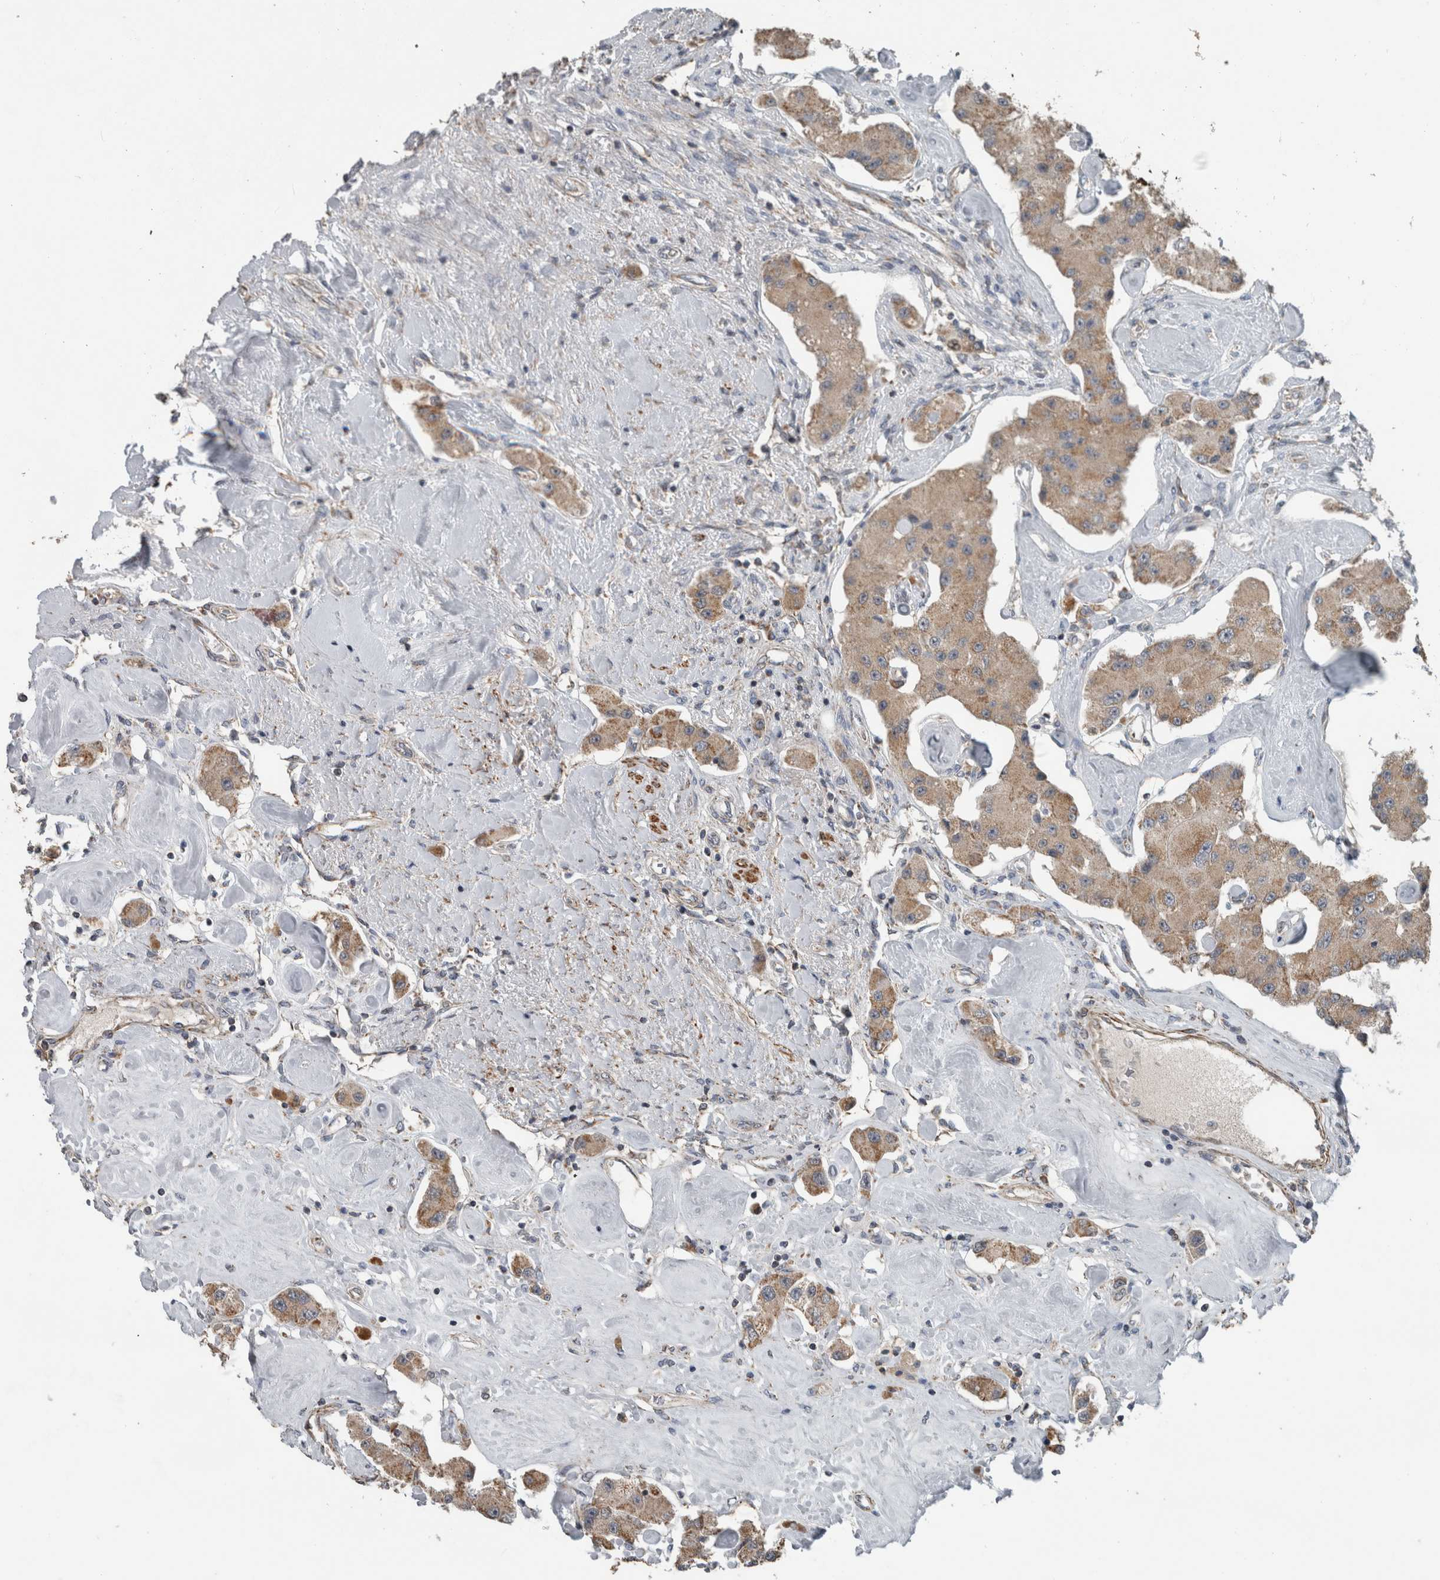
{"staining": {"intensity": "moderate", "quantity": ">75%", "location": "cytoplasmic/membranous"}, "tissue": "carcinoid", "cell_type": "Tumor cells", "image_type": "cancer", "snomed": [{"axis": "morphology", "description": "Carcinoid, malignant, NOS"}, {"axis": "topography", "description": "Pancreas"}], "caption": "Protein staining of malignant carcinoid tissue displays moderate cytoplasmic/membranous staining in about >75% of tumor cells. (DAB IHC, brown staining for protein, blue staining for nuclei).", "gene": "ARMC1", "patient": {"sex": "male", "age": 41}}